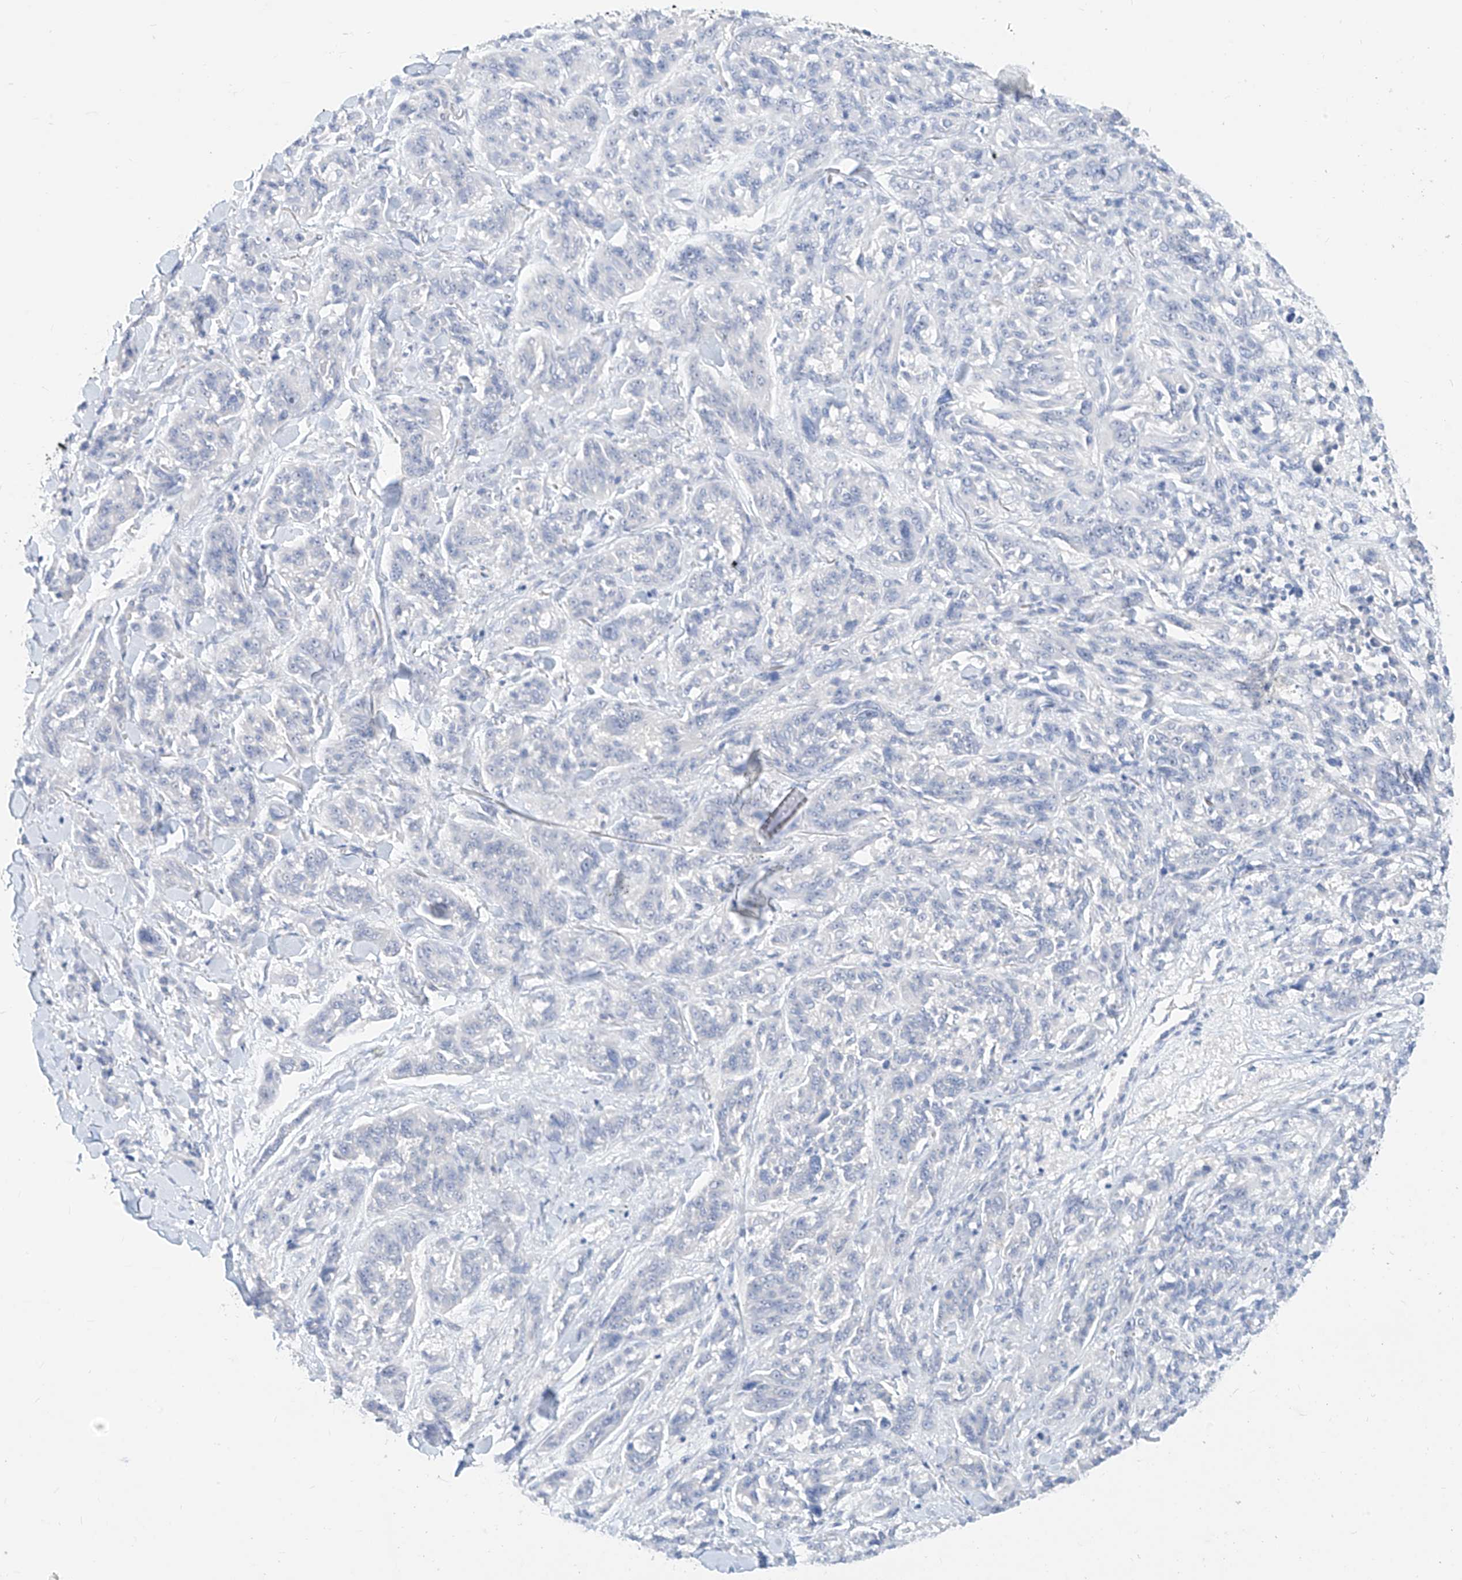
{"staining": {"intensity": "negative", "quantity": "none", "location": "none"}, "tissue": "melanoma", "cell_type": "Tumor cells", "image_type": "cancer", "snomed": [{"axis": "morphology", "description": "Malignant melanoma, NOS"}, {"axis": "topography", "description": "Skin"}], "caption": "An image of melanoma stained for a protein reveals no brown staining in tumor cells.", "gene": "ZZEF1", "patient": {"sex": "male", "age": 53}}